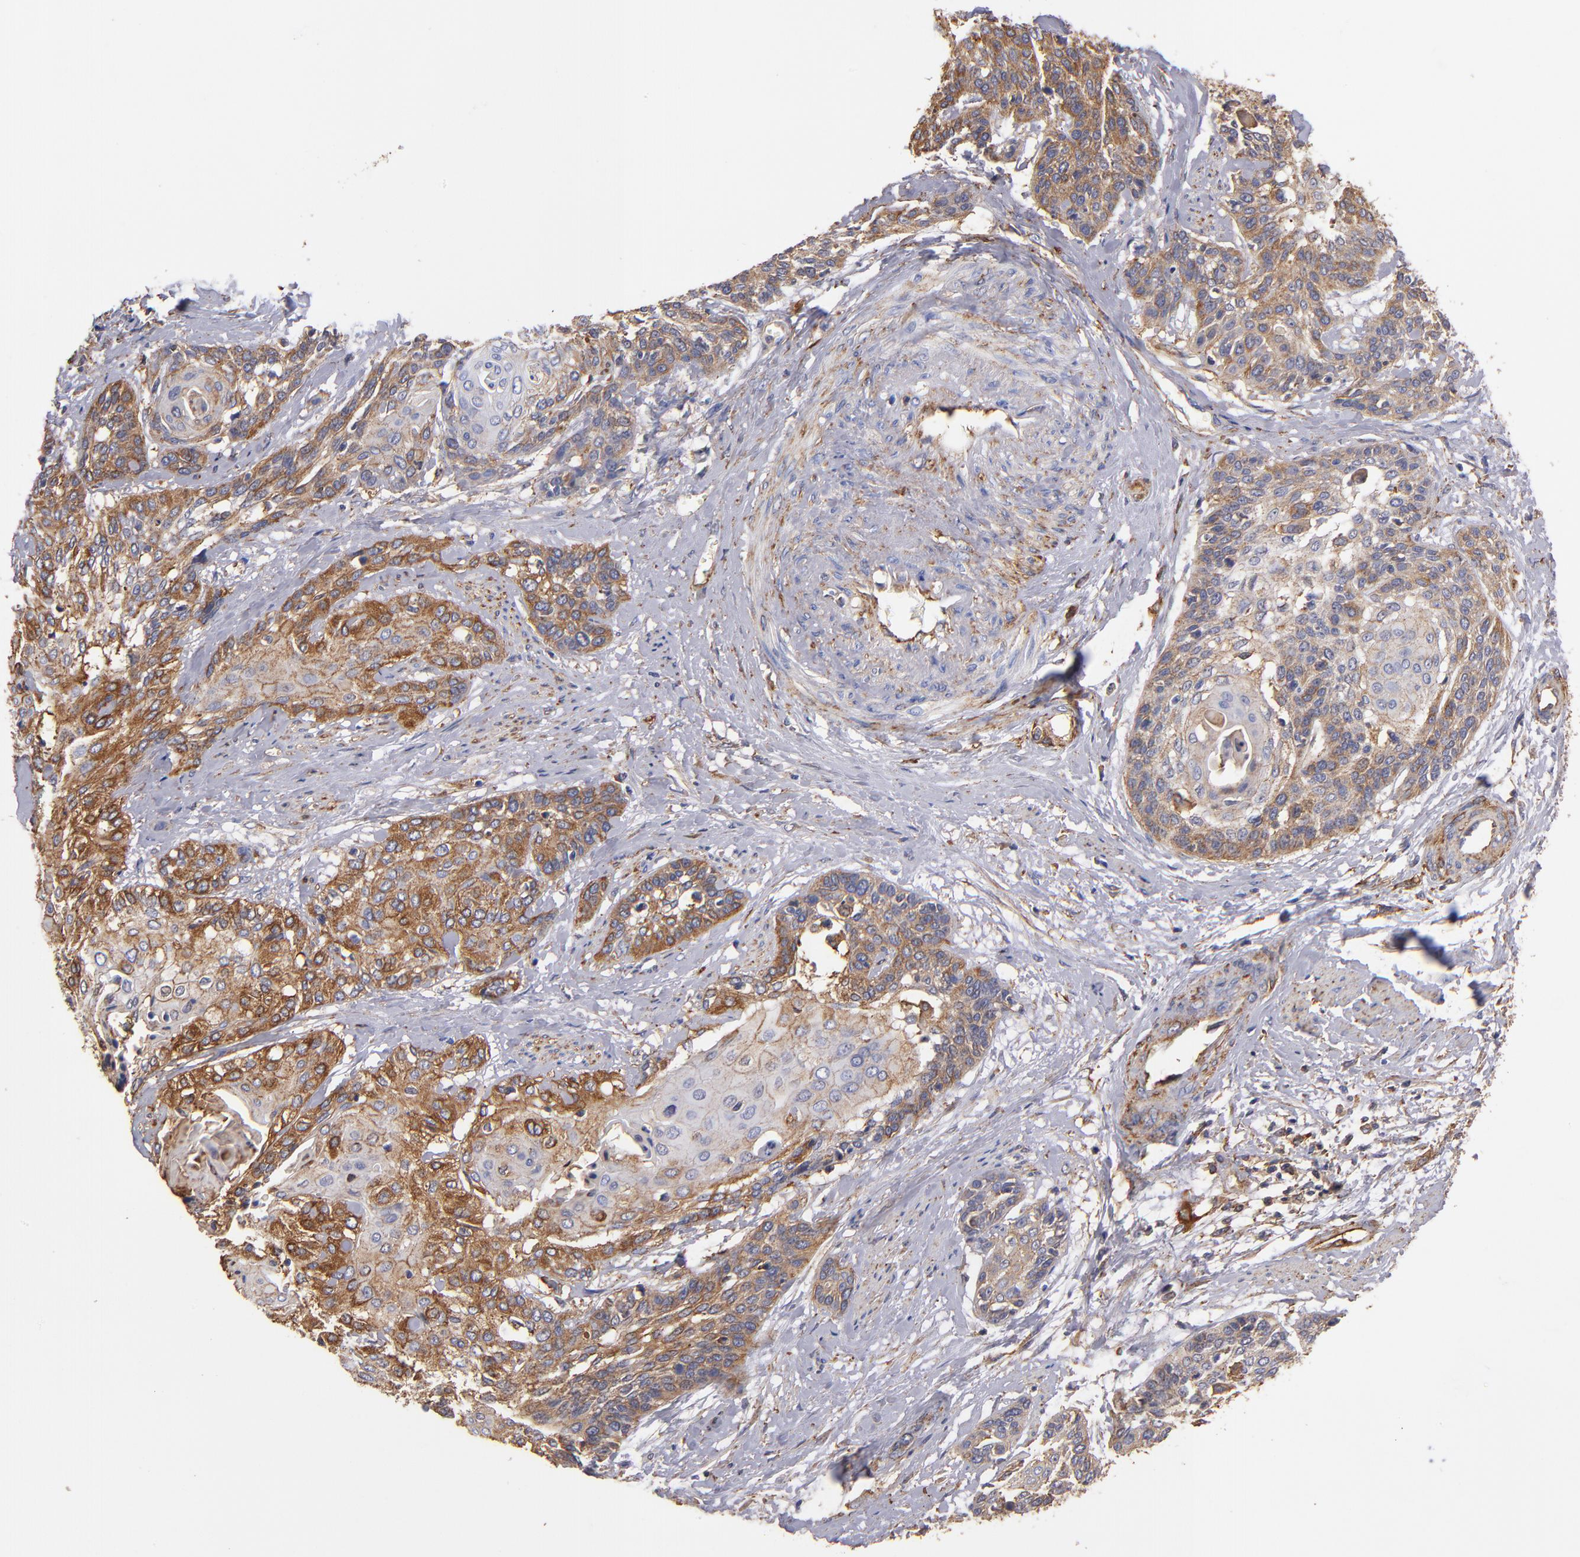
{"staining": {"intensity": "moderate", "quantity": "25%-75%", "location": "cytoplasmic/membranous"}, "tissue": "cervical cancer", "cell_type": "Tumor cells", "image_type": "cancer", "snomed": [{"axis": "morphology", "description": "Squamous cell carcinoma, NOS"}, {"axis": "topography", "description": "Cervix"}], "caption": "IHC photomicrograph of human squamous cell carcinoma (cervical) stained for a protein (brown), which demonstrates medium levels of moderate cytoplasmic/membranous expression in about 25%-75% of tumor cells.", "gene": "MVP", "patient": {"sex": "female", "age": 57}}